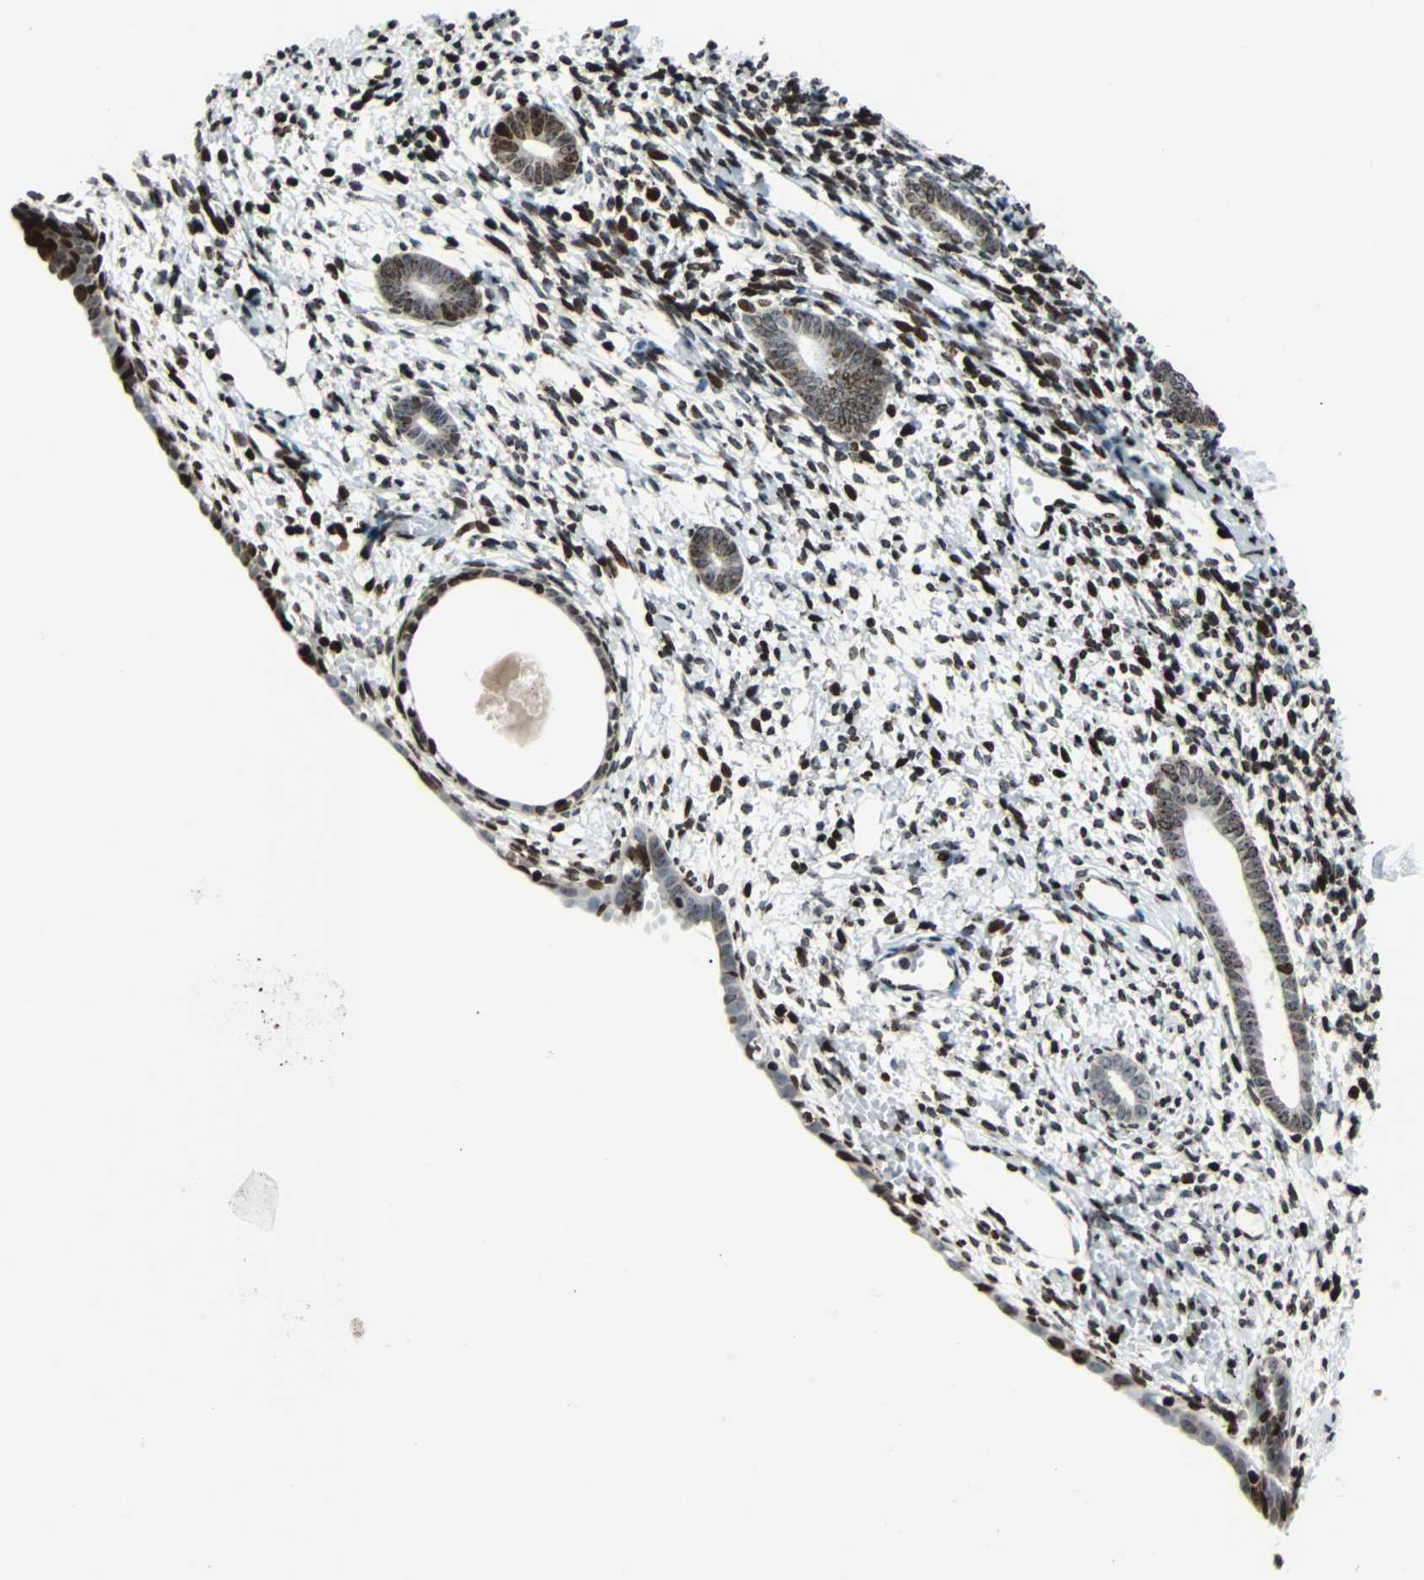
{"staining": {"intensity": "strong", "quantity": "25%-75%", "location": "nuclear"}, "tissue": "endometrium", "cell_type": "Cells in endometrial stroma", "image_type": "normal", "snomed": [{"axis": "morphology", "description": "Normal tissue, NOS"}, {"axis": "topography", "description": "Endometrium"}], "caption": "Protein staining by IHC demonstrates strong nuclear staining in about 25%-75% of cells in endometrial stroma in benign endometrium. (DAB (3,3'-diaminobenzidine) = brown stain, brightfield microscopy at high magnification).", "gene": "ZNF131", "patient": {"sex": "female", "age": 71}}